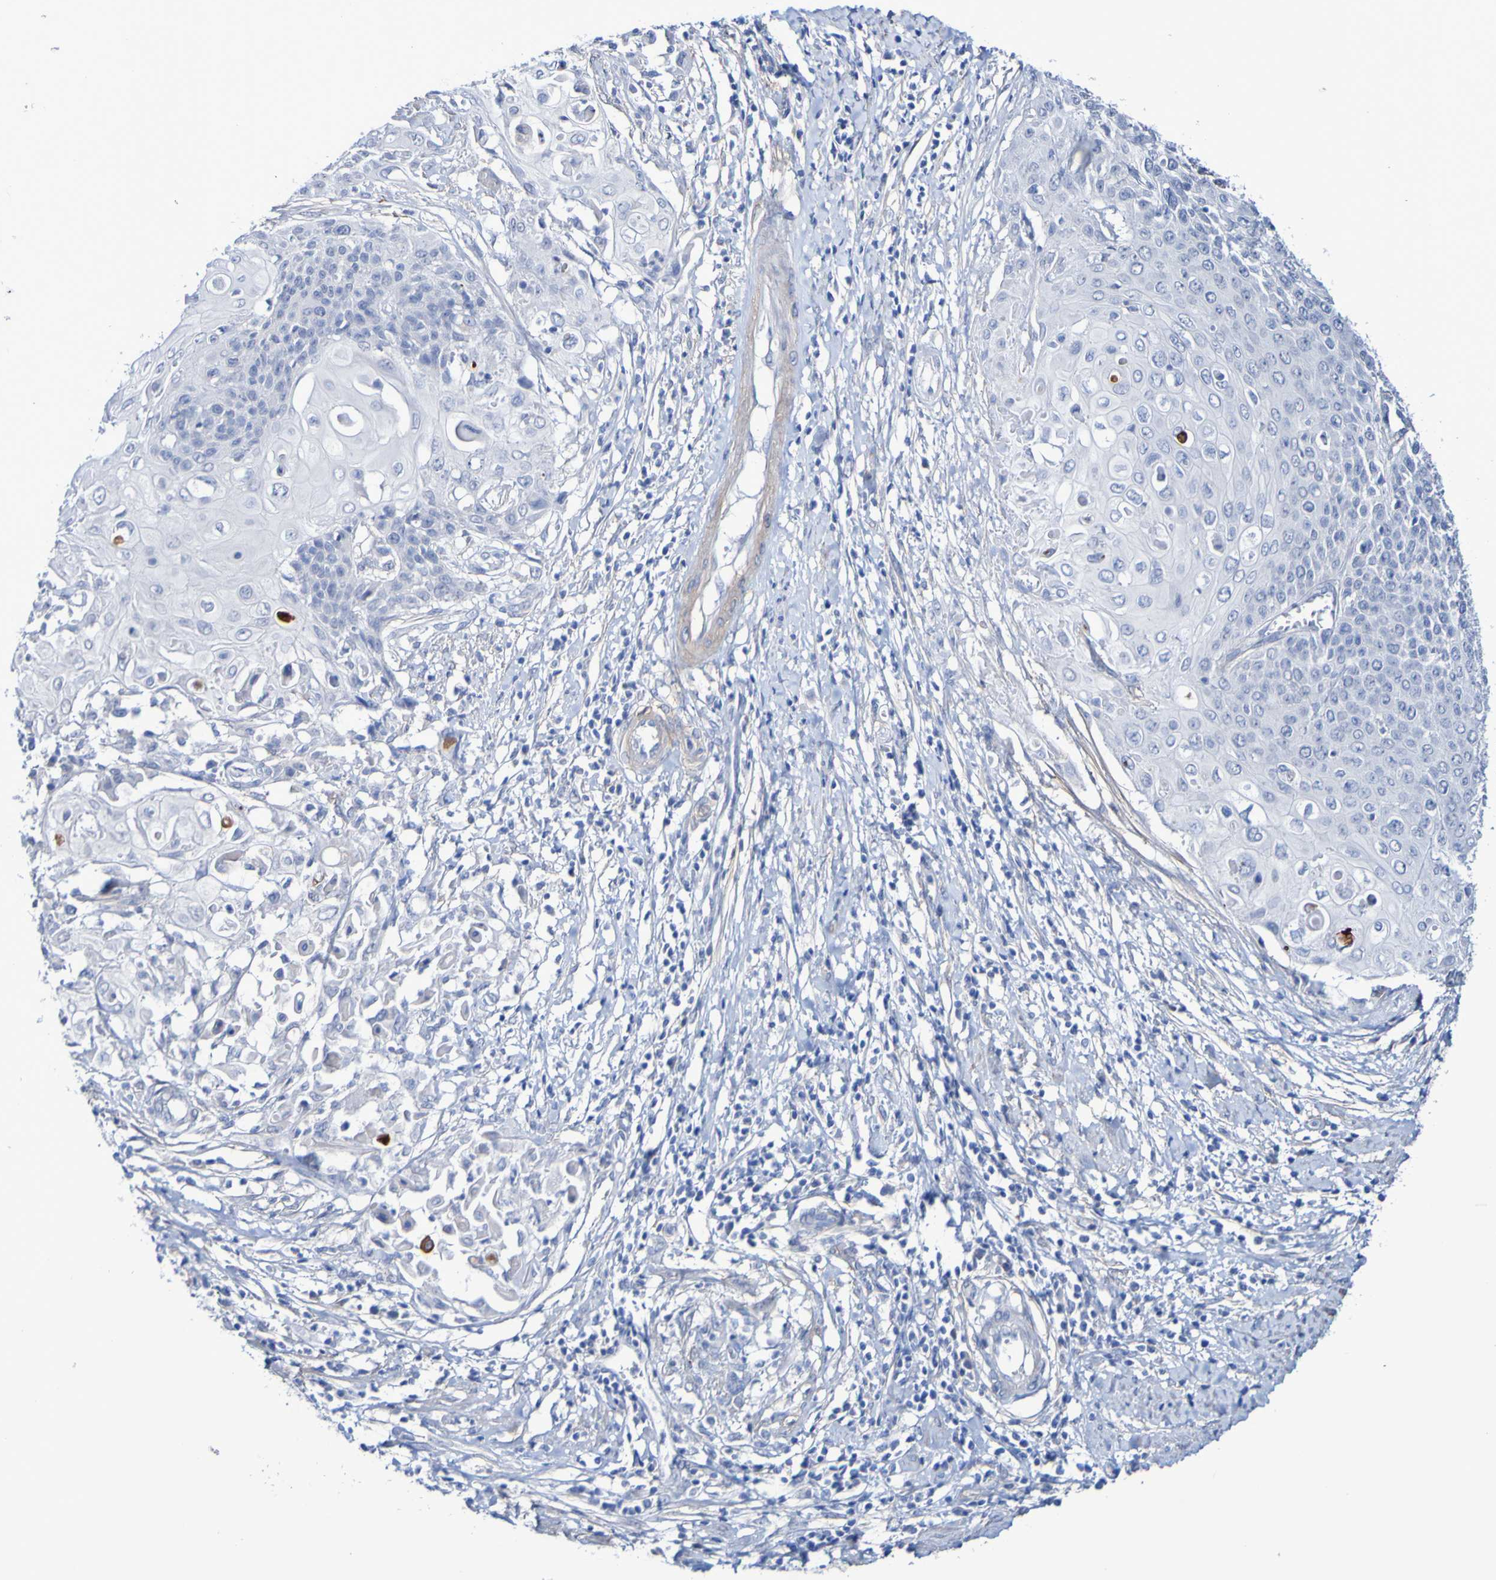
{"staining": {"intensity": "negative", "quantity": "none", "location": "none"}, "tissue": "cervical cancer", "cell_type": "Tumor cells", "image_type": "cancer", "snomed": [{"axis": "morphology", "description": "Squamous cell carcinoma, NOS"}, {"axis": "topography", "description": "Cervix"}], "caption": "Immunohistochemical staining of human cervical cancer shows no significant staining in tumor cells. (Brightfield microscopy of DAB (3,3'-diaminobenzidine) immunohistochemistry (IHC) at high magnification).", "gene": "SGCB", "patient": {"sex": "female", "age": 39}}